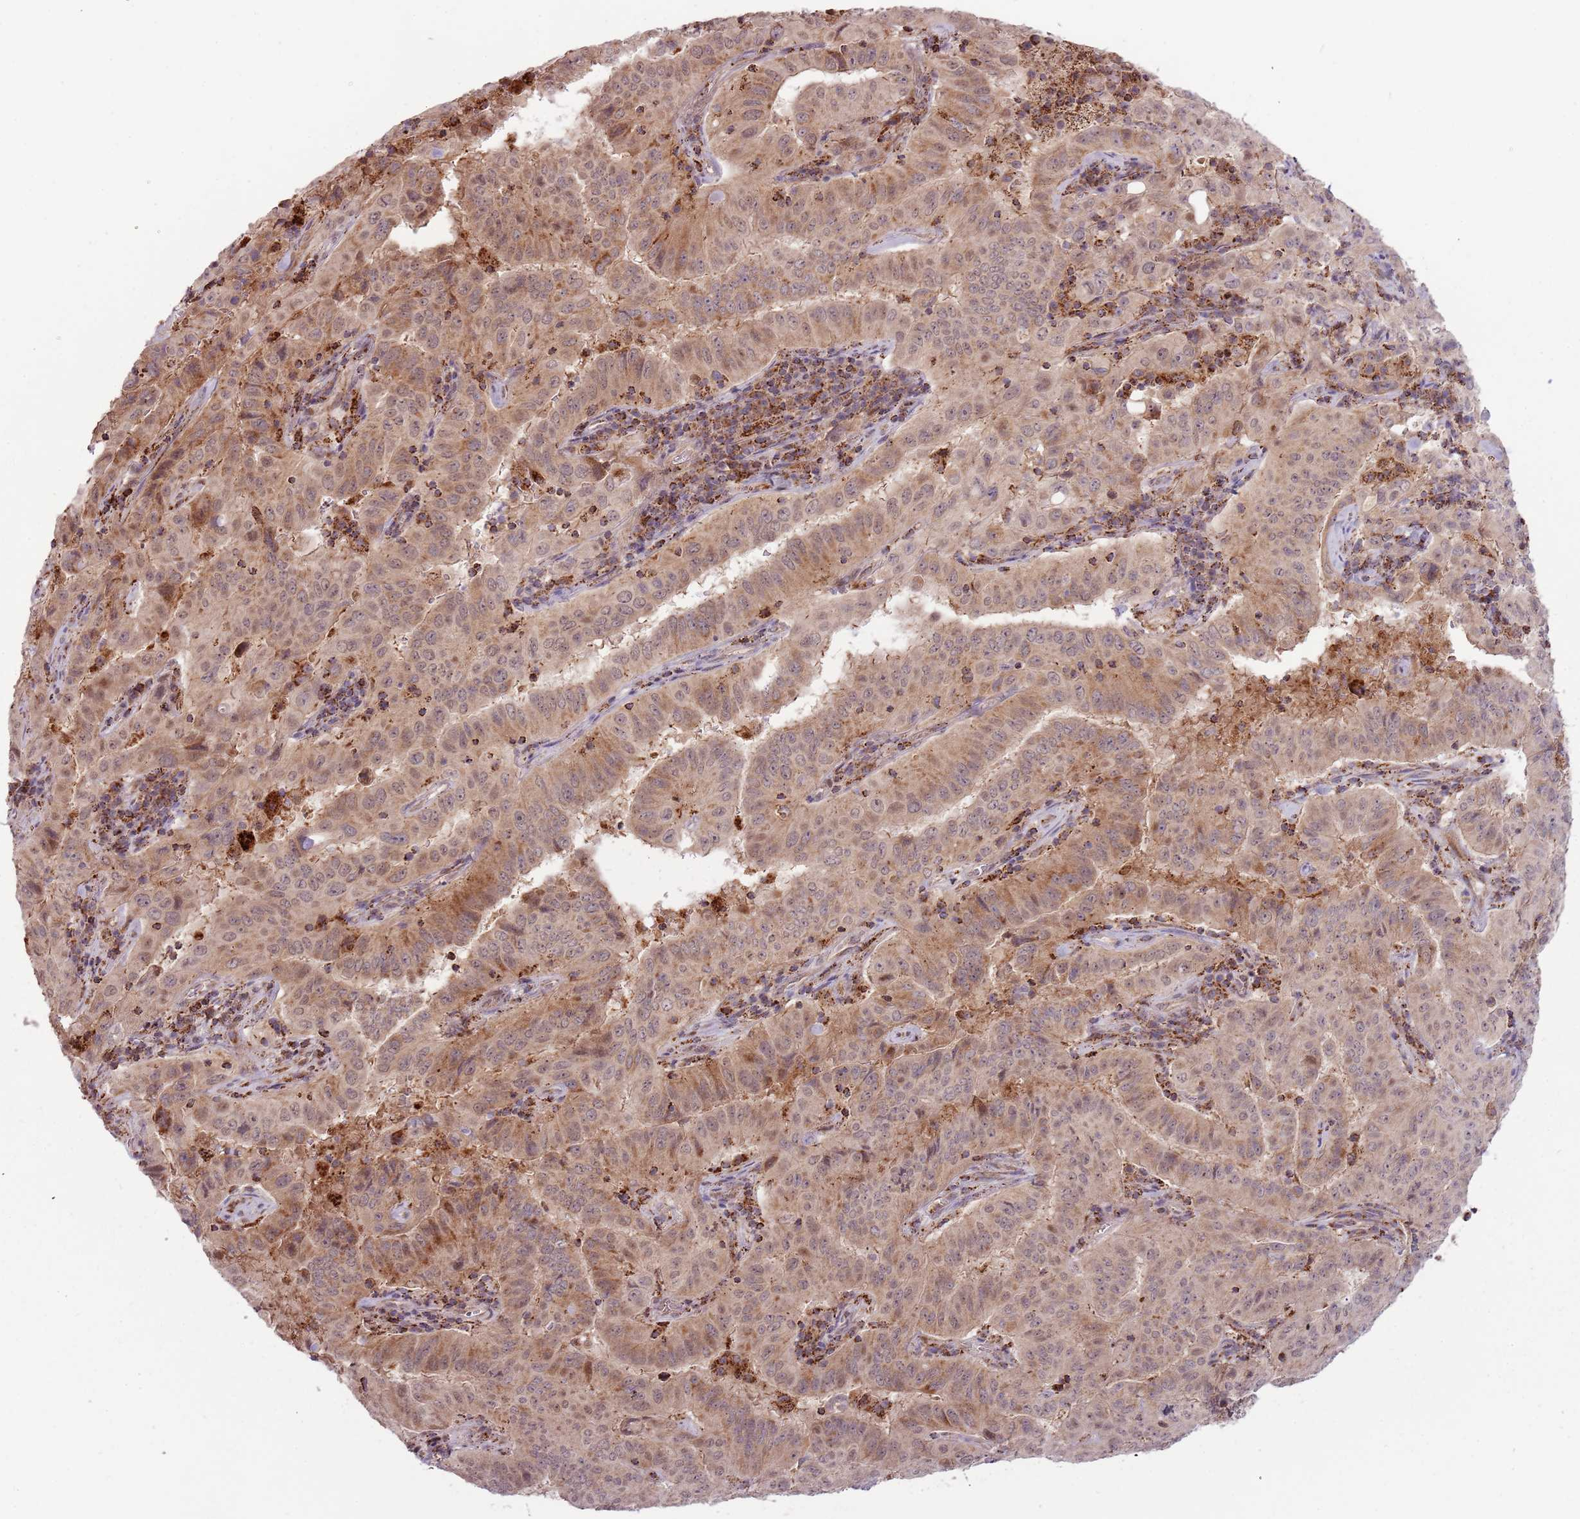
{"staining": {"intensity": "moderate", "quantity": ">75%", "location": "cytoplasmic/membranous"}, "tissue": "pancreatic cancer", "cell_type": "Tumor cells", "image_type": "cancer", "snomed": [{"axis": "morphology", "description": "Adenocarcinoma, NOS"}, {"axis": "topography", "description": "Pancreas"}], "caption": "Protein expression analysis of human pancreatic adenocarcinoma reveals moderate cytoplasmic/membranous positivity in about >75% of tumor cells. (brown staining indicates protein expression, while blue staining denotes nuclei).", "gene": "ULK3", "patient": {"sex": "male", "age": 63}}